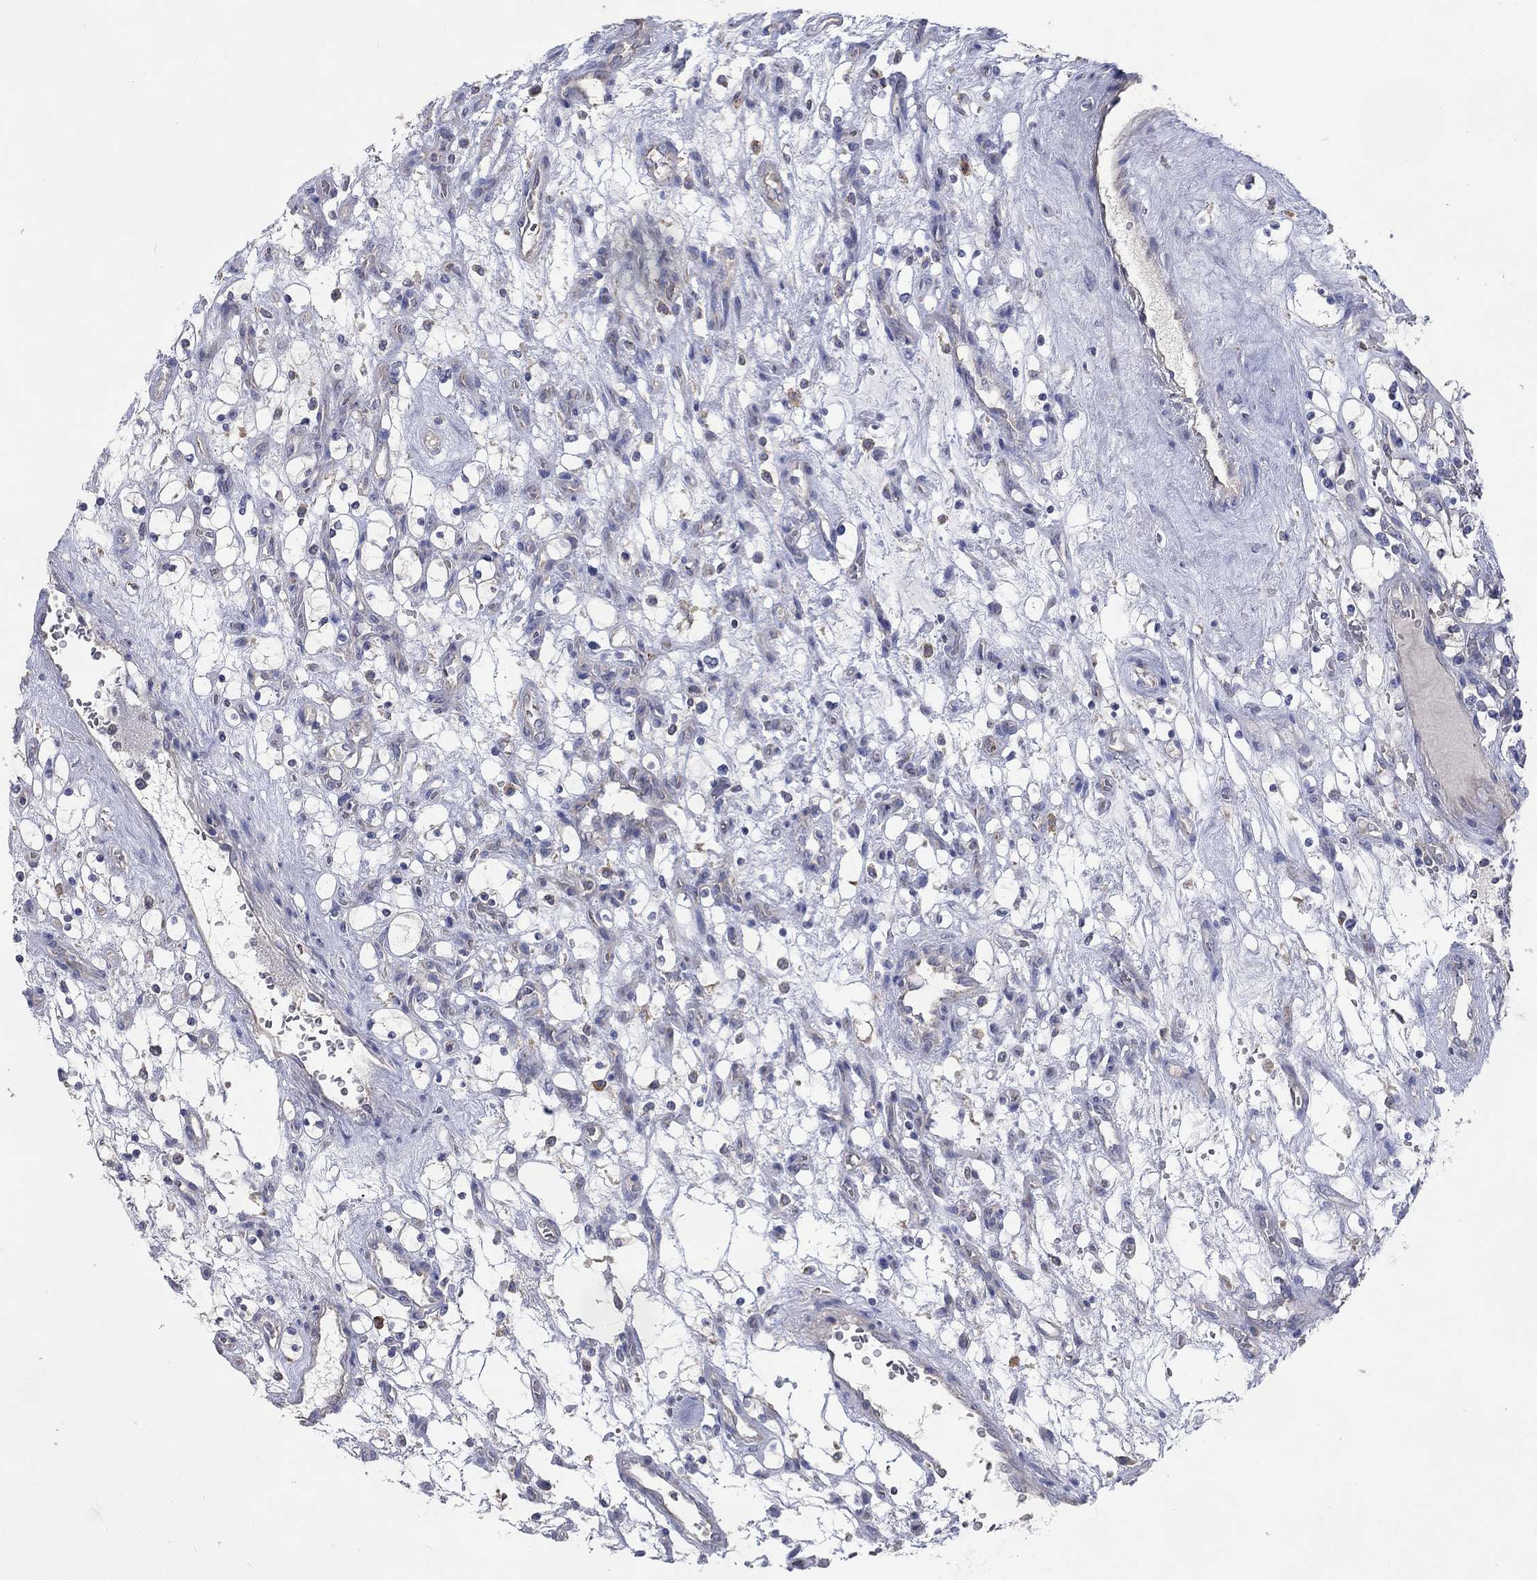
{"staining": {"intensity": "negative", "quantity": "none", "location": "none"}, "tissue": "renal cancer", "cell_type": "Tumor cells", "image_type": "cancer", "snomed": [{"axis": "morphology", "description": "Adenocarcinoma, NOS"}, {"axis": "topography", "description": "Kidney"}], "caption": "Renal cancer (adenocarcinoma) stained for a protein using immunohistochemistry shows no positivity tumor cells.", "gene": "UGT8", "patient": {"sex": "female", "age": 69}}